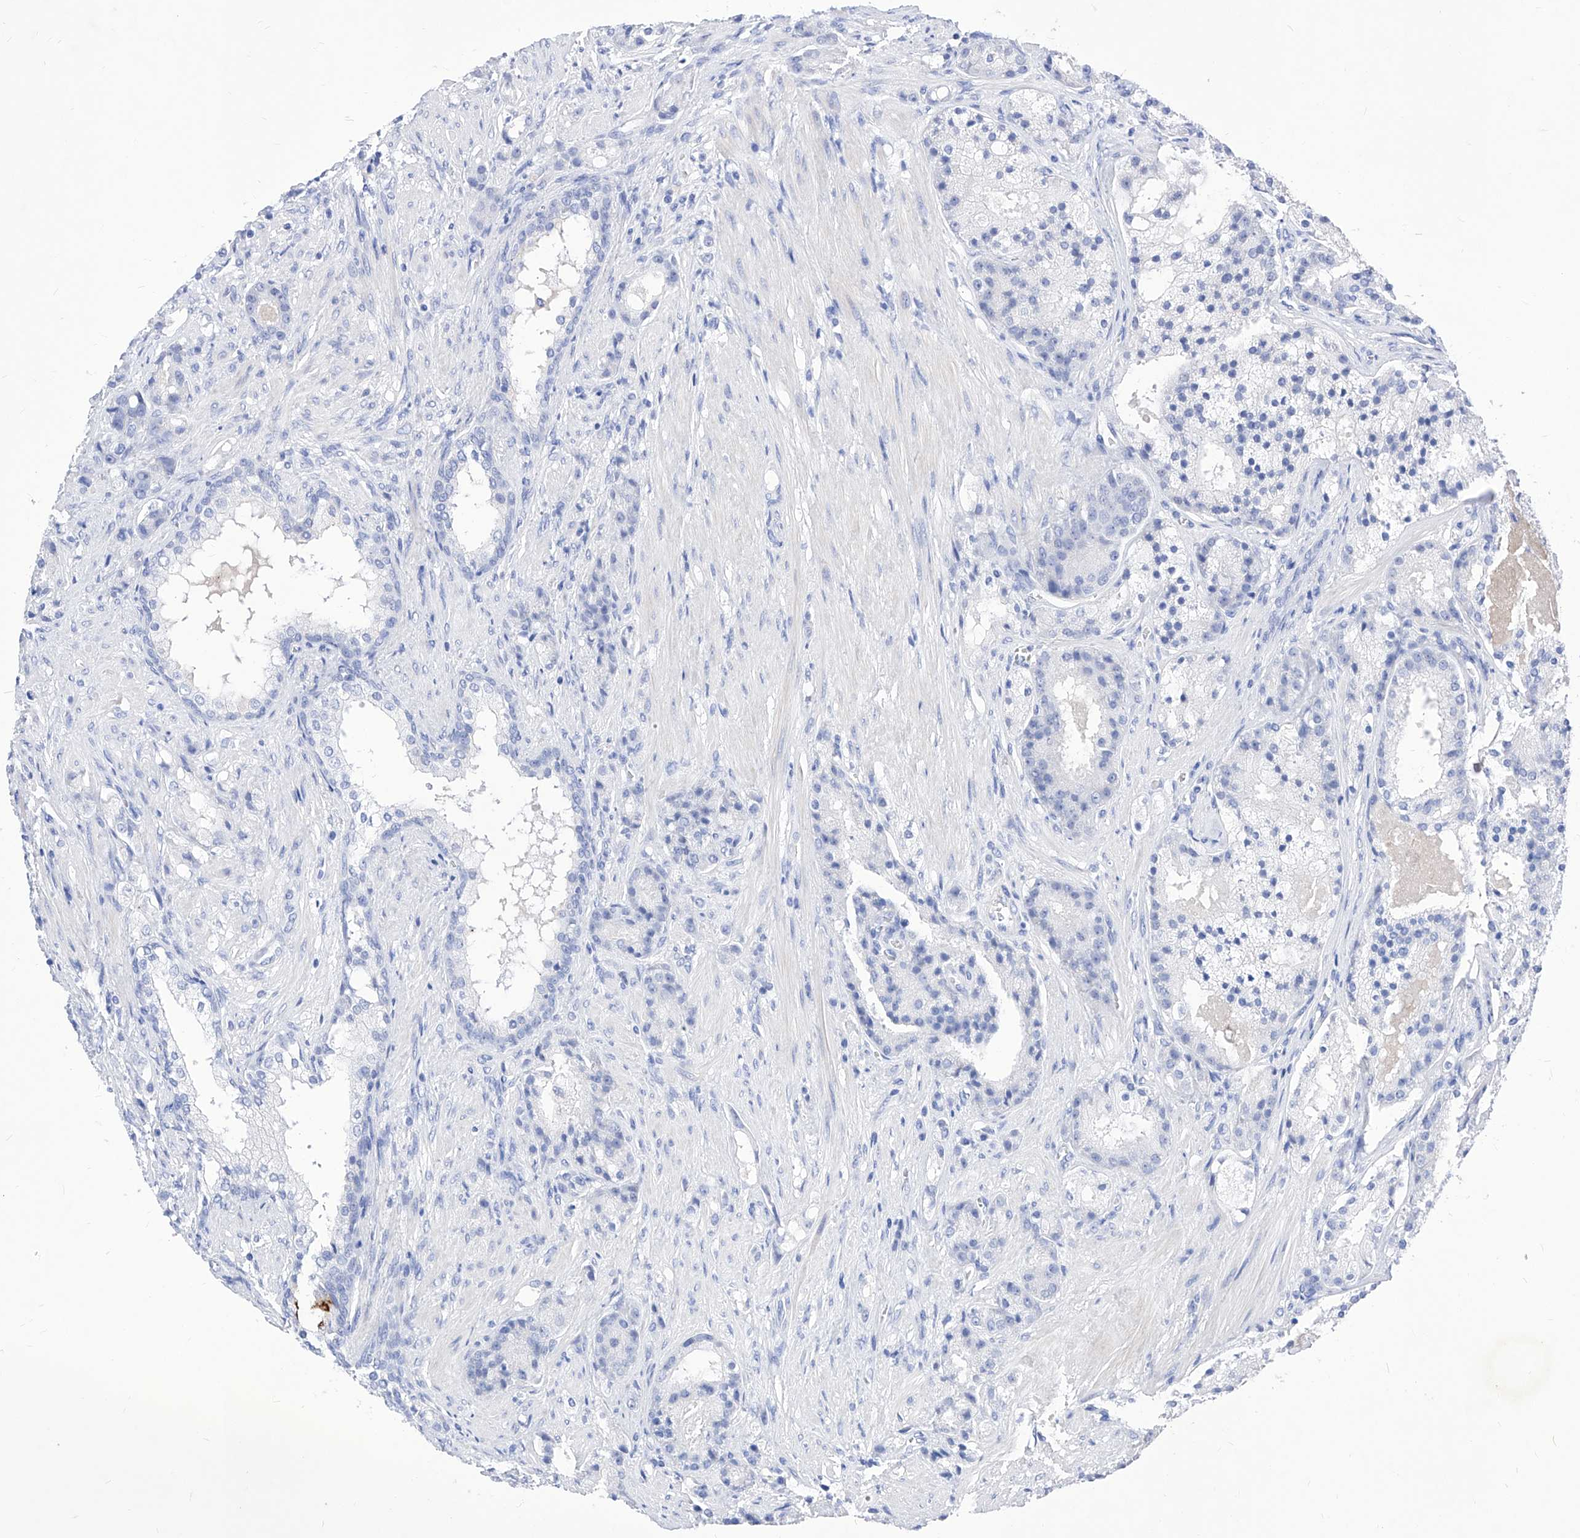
{"staining": {"intensity": "negative", "quantity": "none", "location": "none"}, "tissue": "prostate cancer", "cell_type": "Tumor cells", "image_type": "cancer", "snomed": [{"axis": "morphology", "description": "Adenocarcinoma, High grade"}, {"axis": "topography", "description": "Prostate"}], "caption": "High magnification brightfield microscopy of prostate cancer stained with DAB (brown) and counterstained with hematoxylin (blue): tumor cells show no significant positivity.", "gene": "VAX1", "patient": {"sex": "male", "age": 60}}